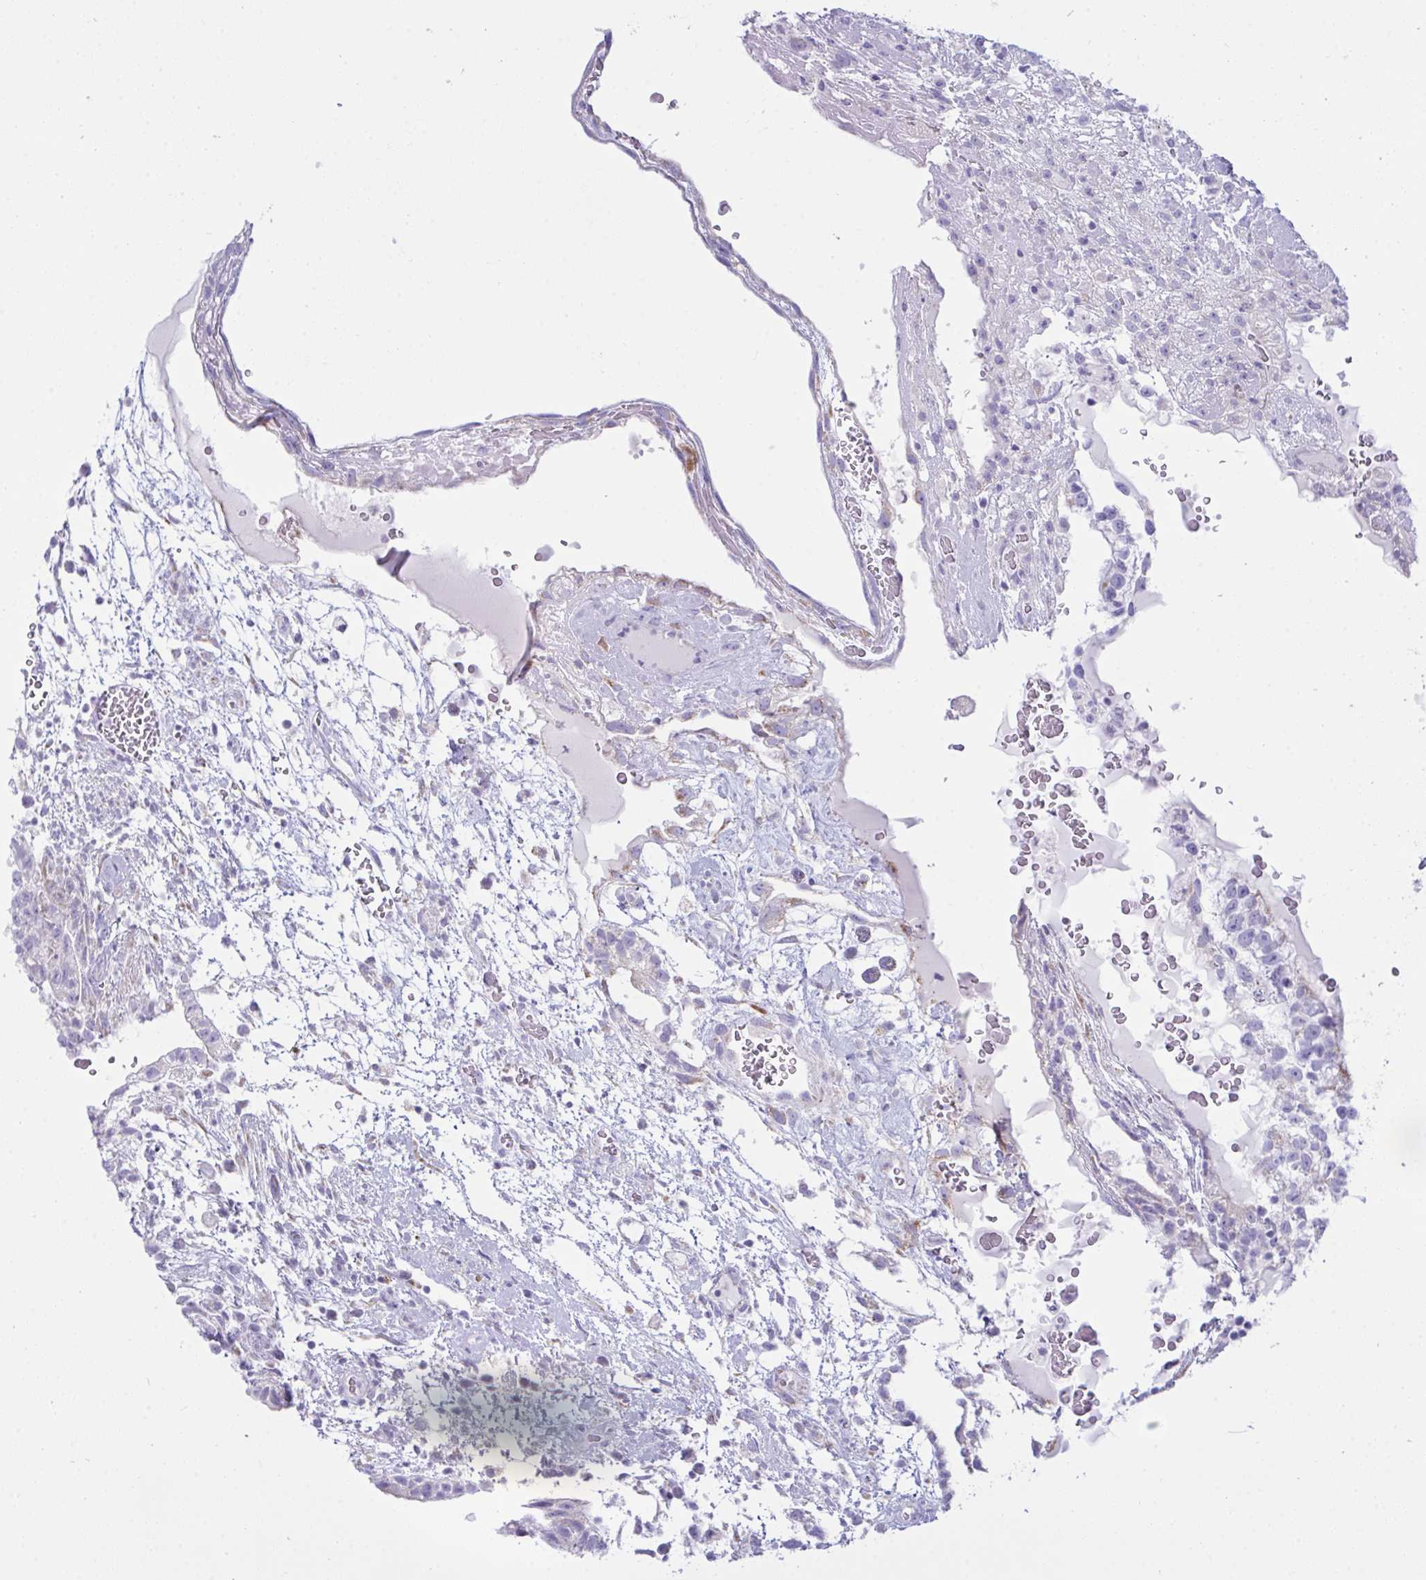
{"staining": {"intensity": "negative", "quantity": "none", "location": "none"}, "tissue": "testis cancer", "cell_type": "Tumor cells", "image_type": "cancer", "snomed": [{"axis": "morphology", "description": "Carcinoma, Embryonal, NOS"}, {"axis": "topography", "description": "Testis"}], "caption": "Immunohistochemistry (IHC) of testis cancer (embryonal carcinoma) displays no staining in tumor cells.", "gene": "BBS1", "patient": {"sex": "male", "age": 32}}